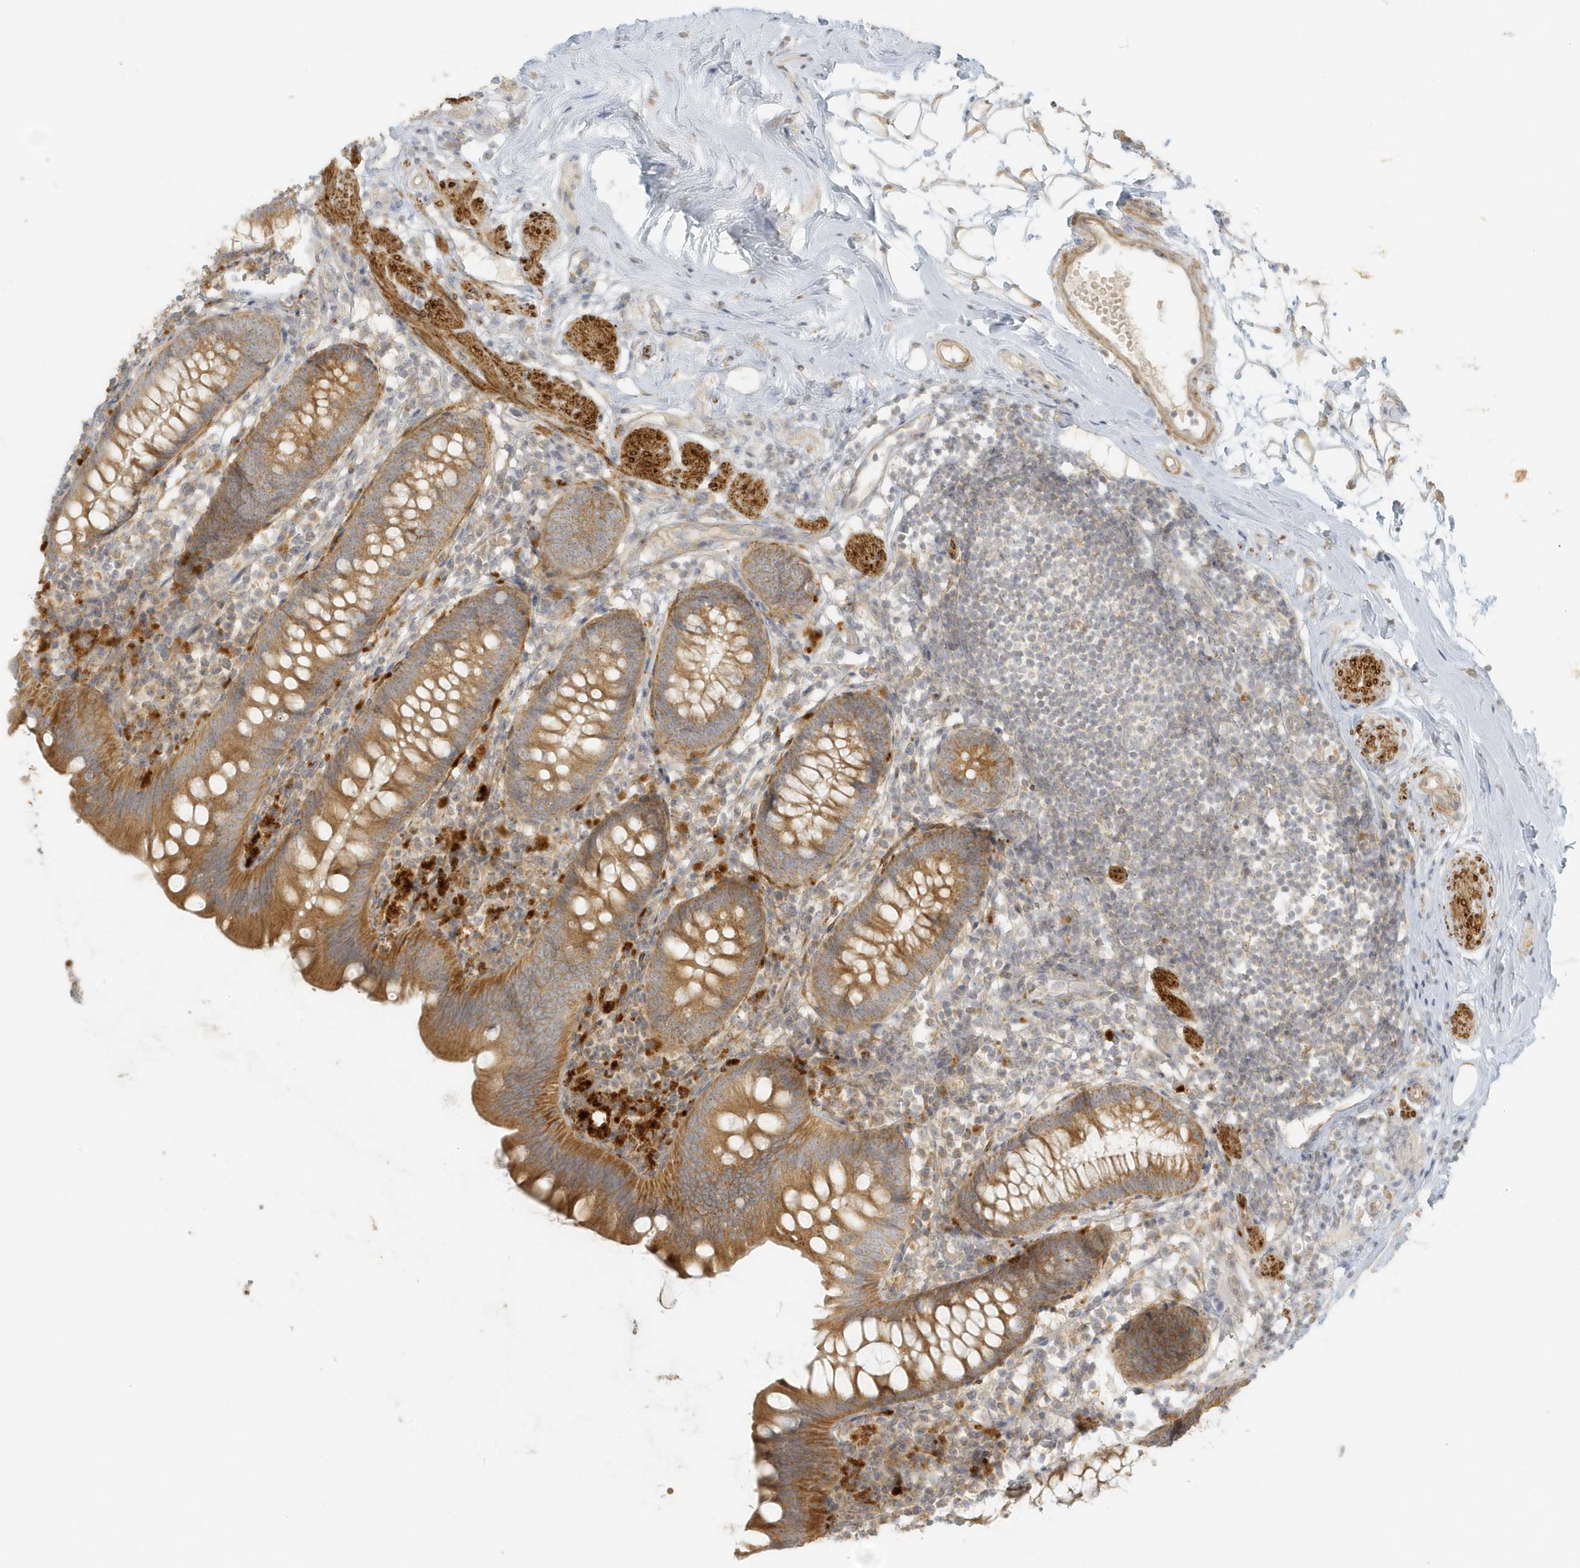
{"staining": {"intensity": "moderate", "quantity": ">75%", "location": "cytoplasmic/membranous"}, "tissue": "appendix", "cell_type": "Glandular cells", "image_type": "normal", "snomed": [{"axis": "morphology", "description": "Normal tissue, NOS"}, {"axis": "topography", "description": "Appendix"}], "caption": "The histopathology image demonstrates immunohistochemical staining of unremarkable appendix. There is moderate cytoplasmic/membranous staining is identified in approximately >75% of glandular cells.", "gene": "MCOLN1", "patient": {"sex": "female", "age": 62}}